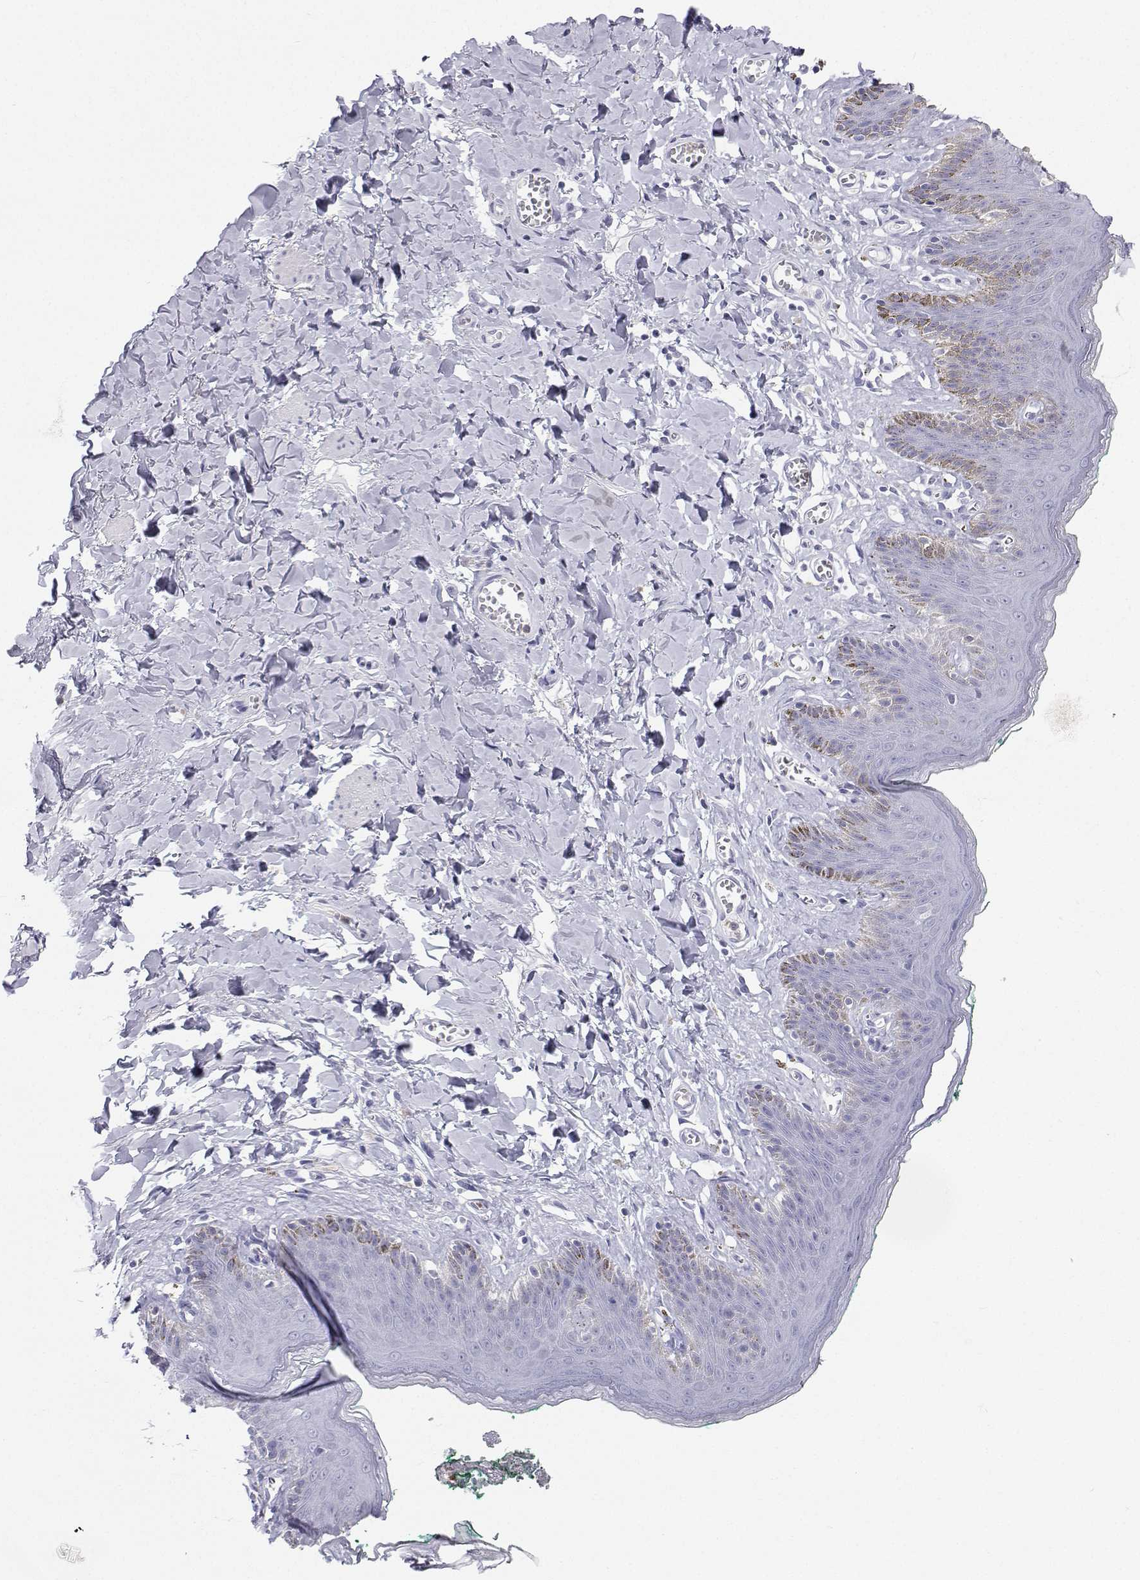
{"staining": {"intensity": "weak", "quantity": "<25%", "location": "cytoplasmic/membranous"}, "tissue": "skin", "cell_type": "Epidermal cells", "image_type": "normal", "snomed": [{"axis": "morphology", "description": "Normal tissue, NOS"}, {"axis": "topography", "description": "Vulva"}, {"axis": "topography", "description": "Peripheral nerve tissue"}], "caption": "The photomicrograph demonstrates no significant expression in epidermal cells of skin.", "gene": "SFTPB", "patient": {"sex": "female", "age": 66}}